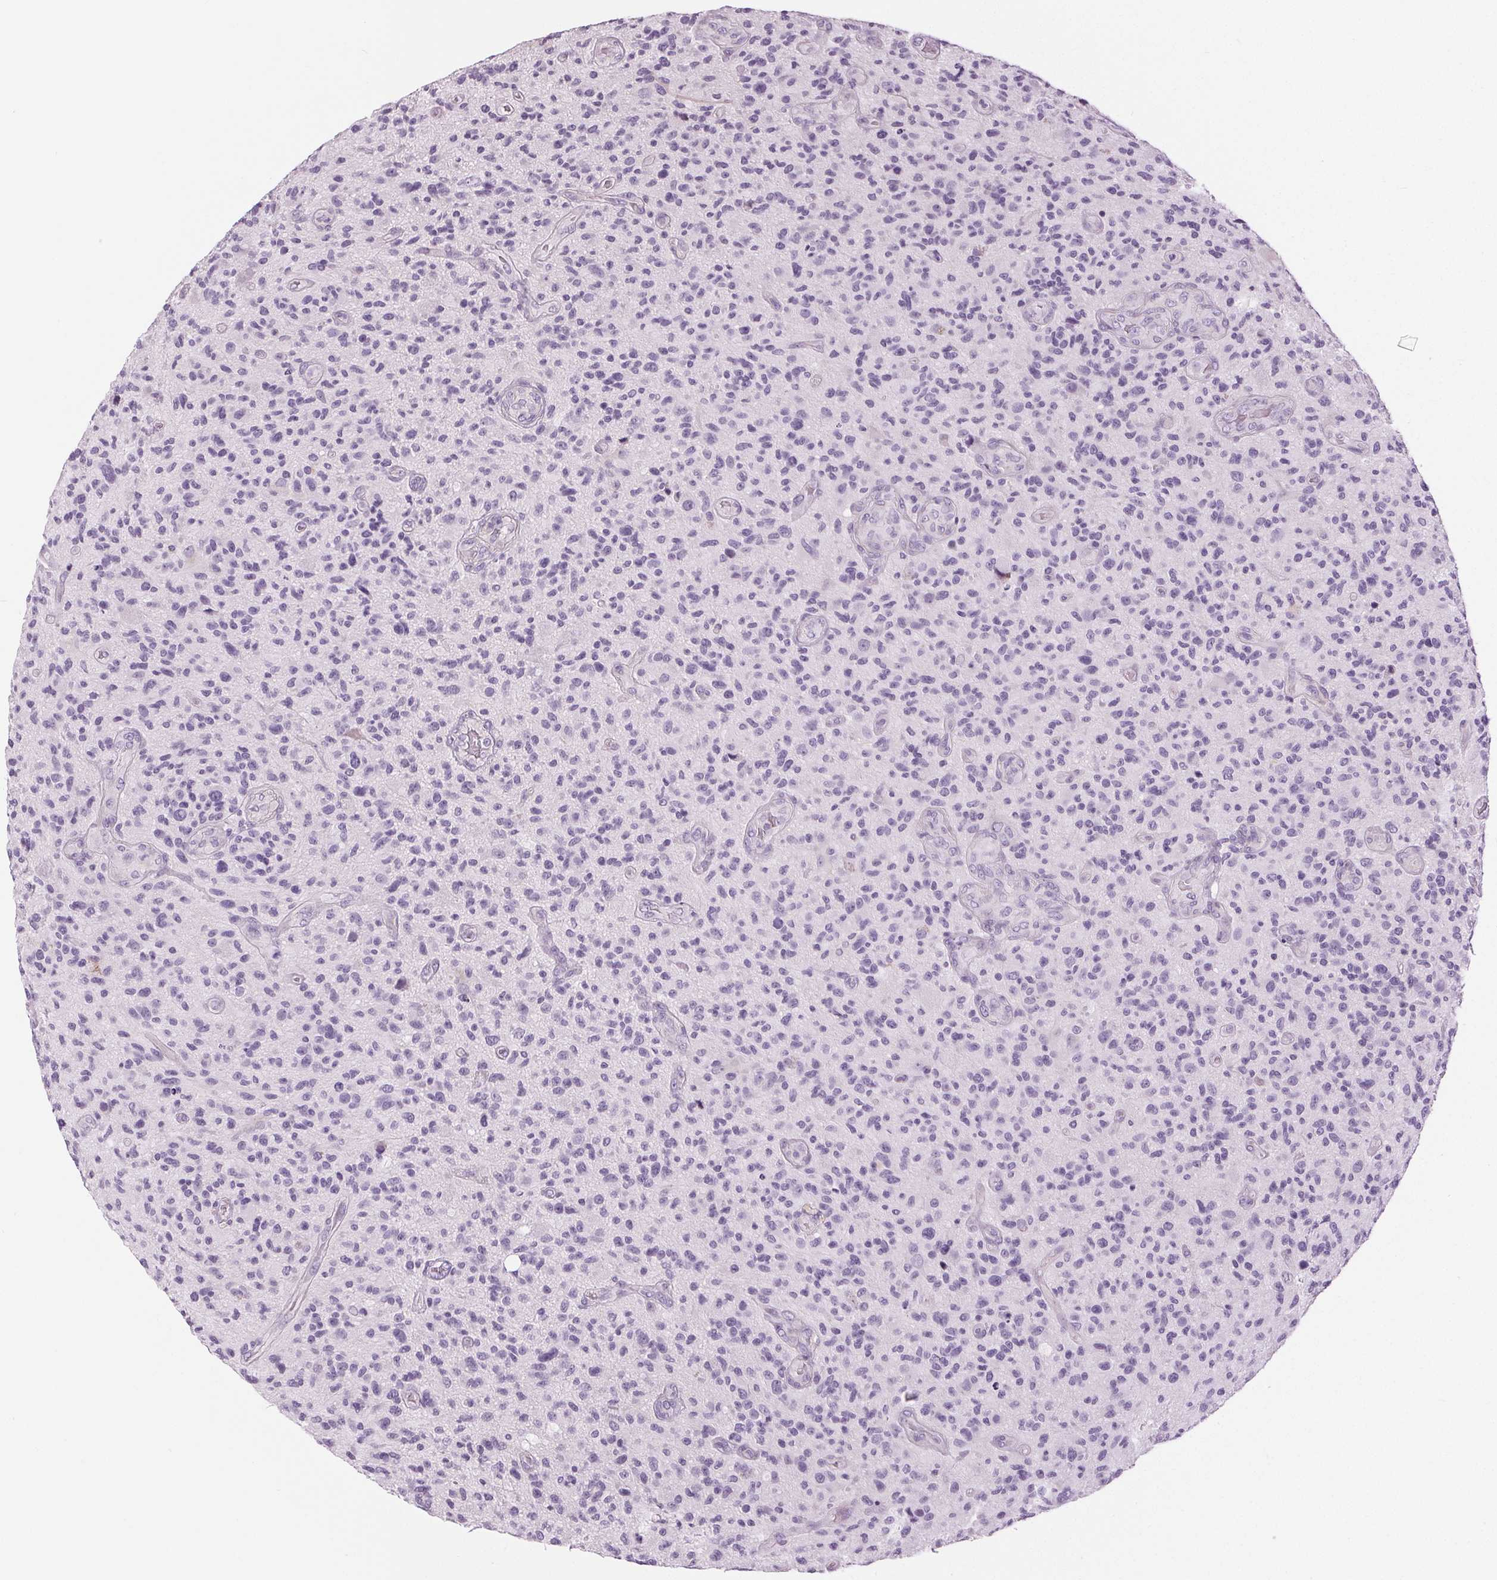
{"staining": {"intensity": "negative", "quantity": "none", "location": "none"}, "tissue": "glioma", "cell_type": "Tumor cells", "image_type": "cancer", "snomed": [{"axis": "morphology", "description": "Glioma, malignant, High grade"}, {"axis": "topography", "description": "Brain"}], "caption": "High power microscopy histopathology image of an IHC photomicrograph of high-grade glioma (malignant), revealing no significant expression in tumor cells.", "gene": "MISP", "patient": {"sex": "male", "age": 47}}